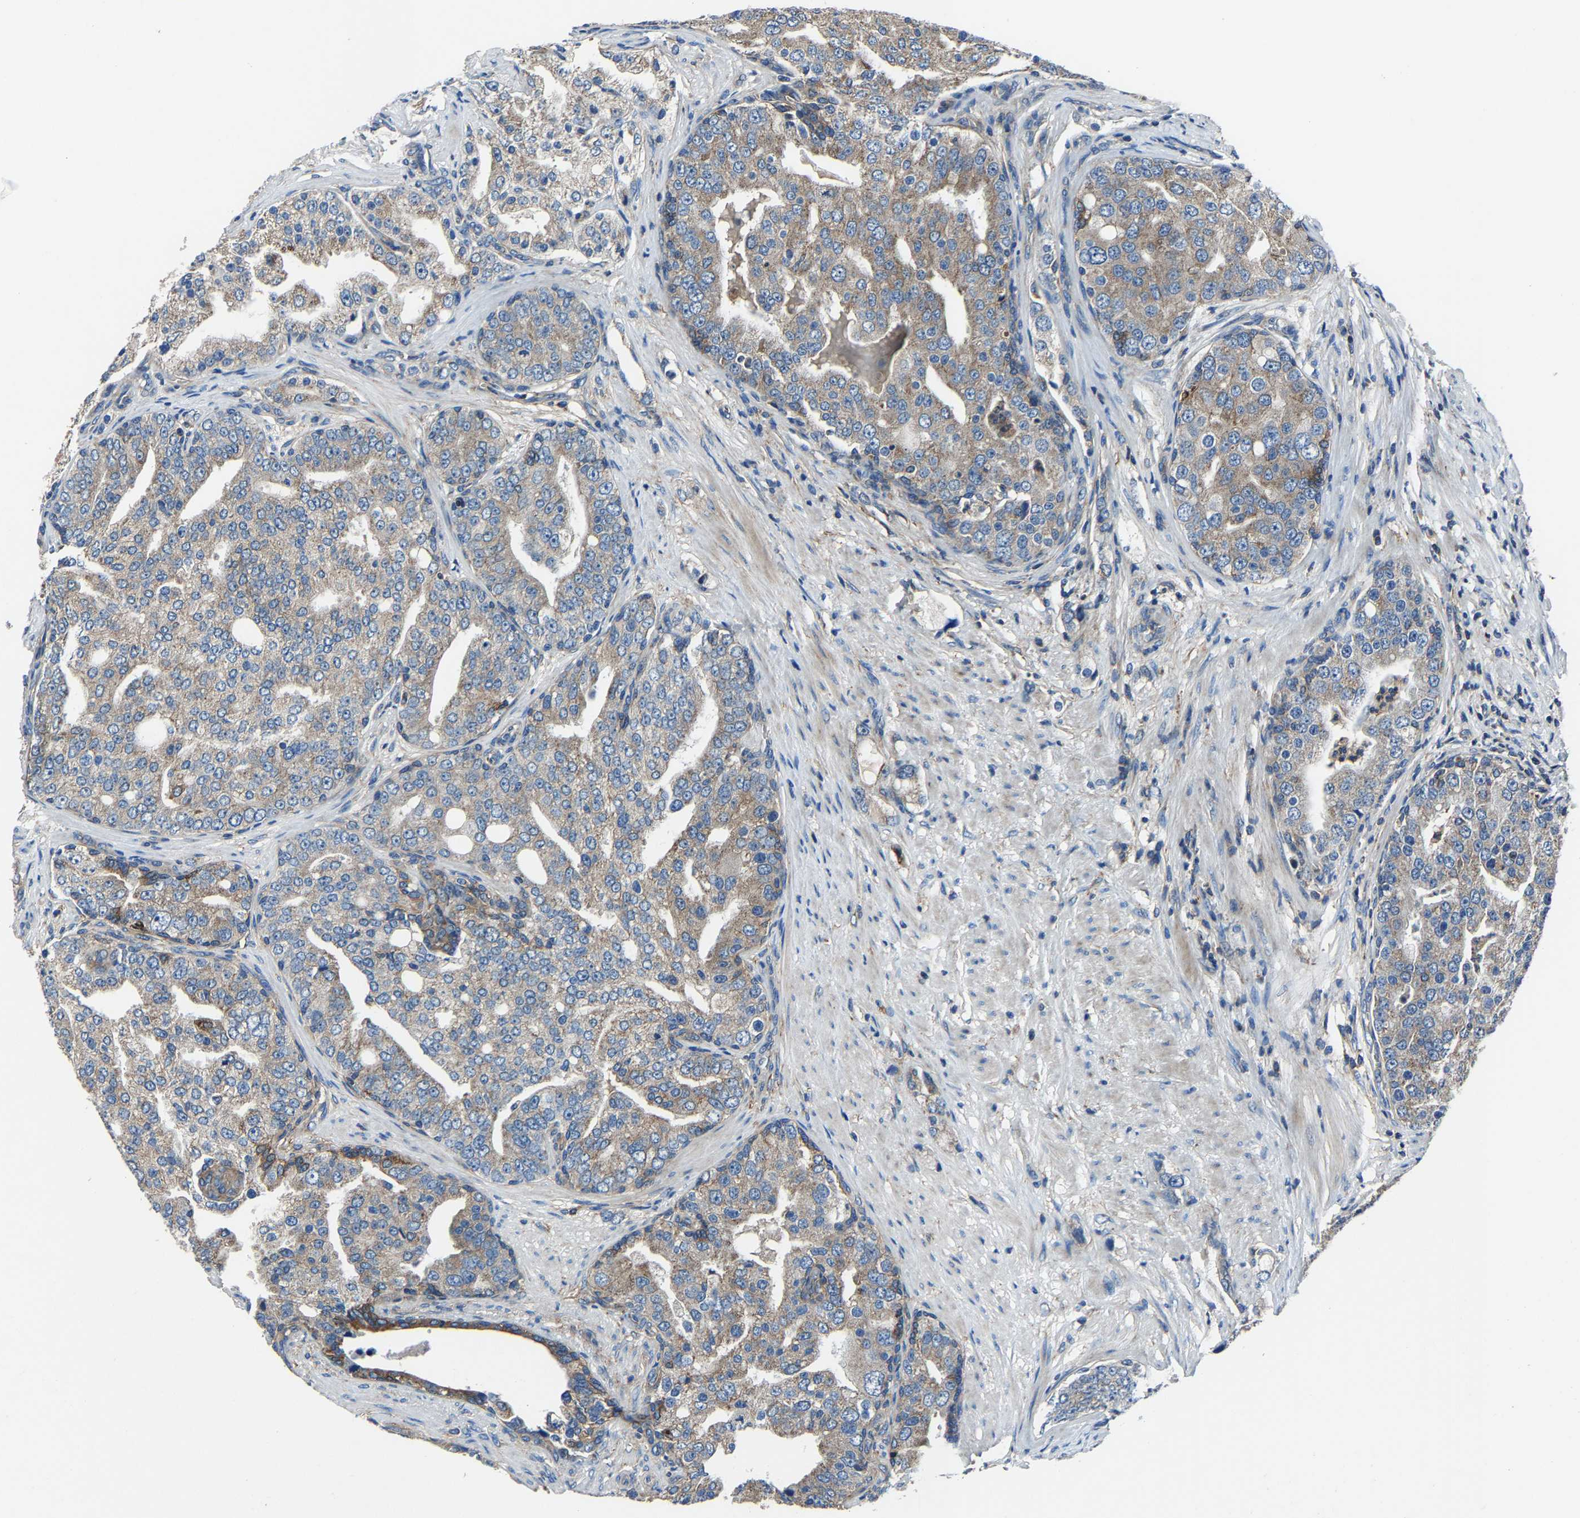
{"staining": {"intensity": "weak", "quantity": ">75%", "location": "cytoplasmic/membranous"}, "tissue": "prostate cancer", "cell_type": "Tumor cells", "image_type": "cancer", "snomed": [{"axis": "morphology", "description": "Adenocarcinoma, High grade"}, {"axis": "topography", "description": "Prostate"}], "caption": "A brown stain highlights weak cytoplasmic/membranous staining of a protein in prostate adenocarcinoma (high-grade) tumor cells.", "gene": "KIAA1958", "patient": {"sex": "male", "age": 50}}